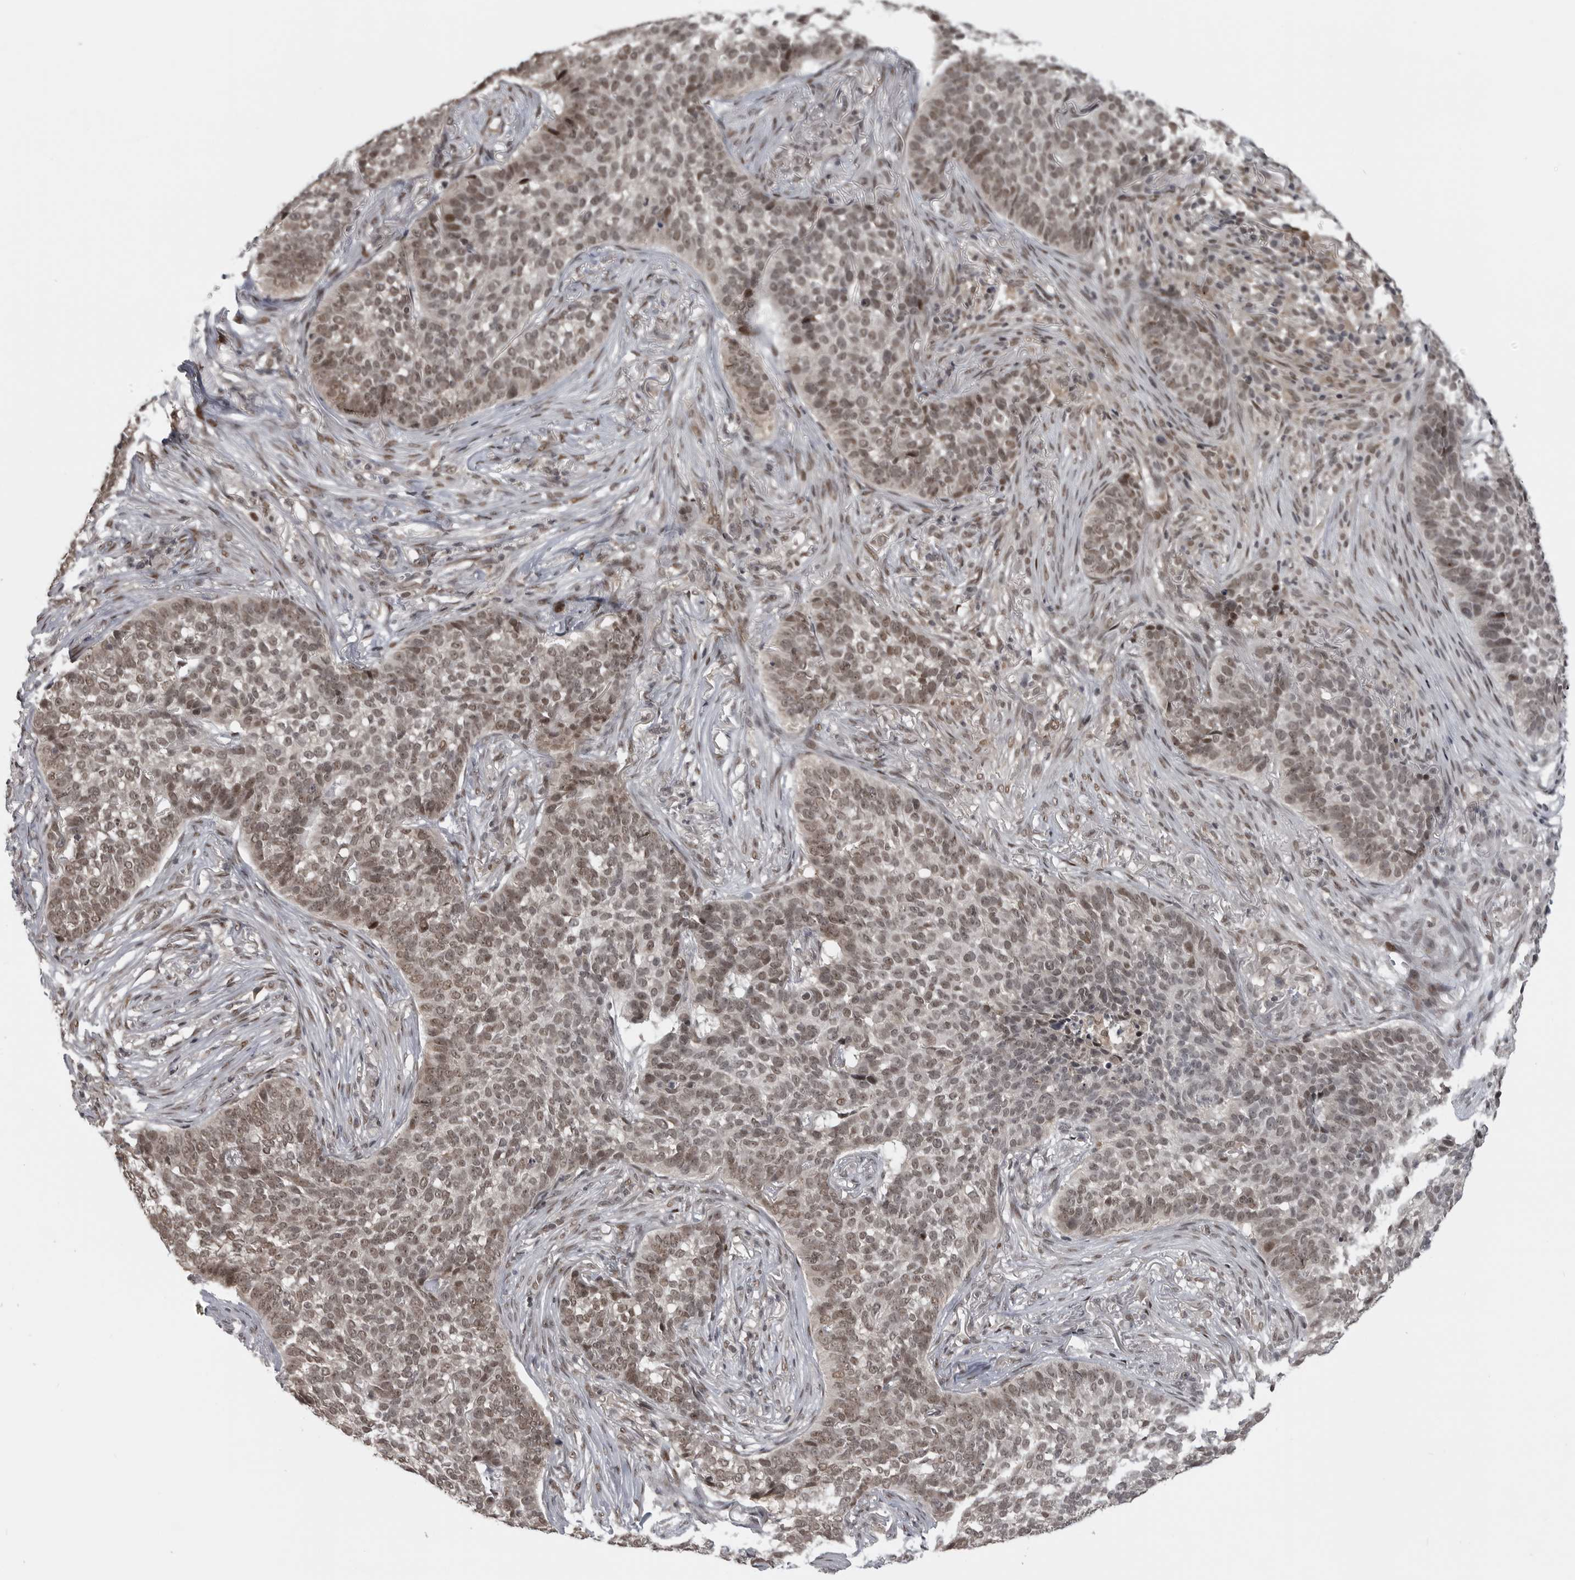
{"staining": {"intensity": "moderate", "quantity": ">75%", "location": "nuclear"}, "tissue": "skin cancer", "cell_type": "Tumor cells", "image_type": "cancer", "snomed": [{"axis": "morphology", "description": "Basal cell carcinoma"}, {"axis": "topography", "description": "Skin"}], "caption": "Protein expression analysis of human skin basal cell carcinoma reveals moderate nuclear expression in approximately >75% of tumor cells. The staining was performed using DAB (3,3'-diaminobenzidine) to visualize the protein expression in brown, while the nuclei were stained in blue with hematoxylin (Magnification: 20x).", "gene": "C8orf58", "patient": {"sex": "male", "age": 85}}